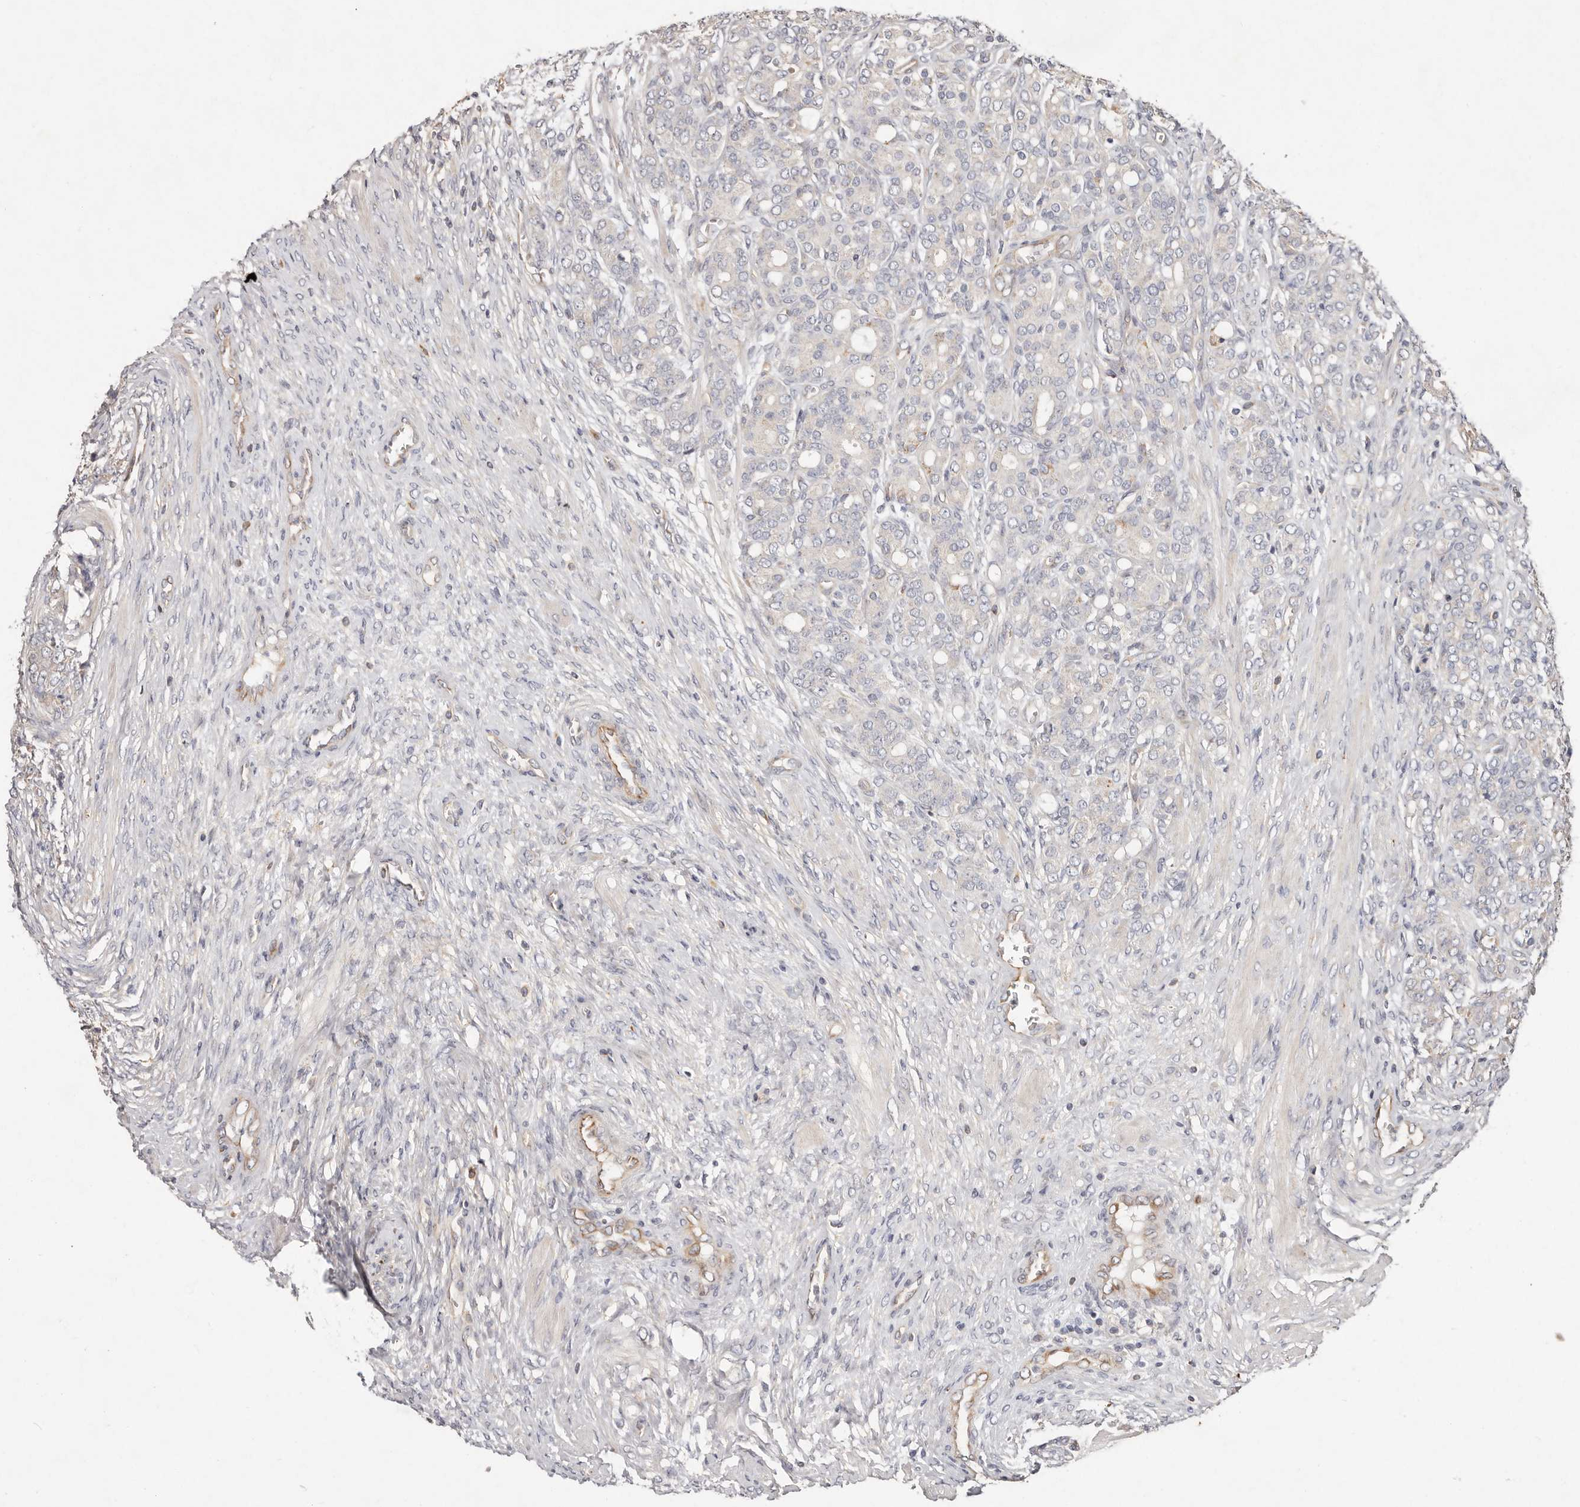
{"staining": {"intensity": "negative", "quantity": "none", "location": "none"}, "tissue": "prostate cancer", "cell_type": "Tumor cells", "image_type": "cancer", "snomed": [{"axis": "morphology", "description": "Adenocarcinoma, High grade"}, {"axis": "topography", "description": "Prostate"}], "caption": "Adenocarcinoma (high-grade) (prostate) was stained to show a protein in brown. There is no significant staining in tumor cells.", "gene": "THBS3", "patient": {"sex": "male", "age": 62}}